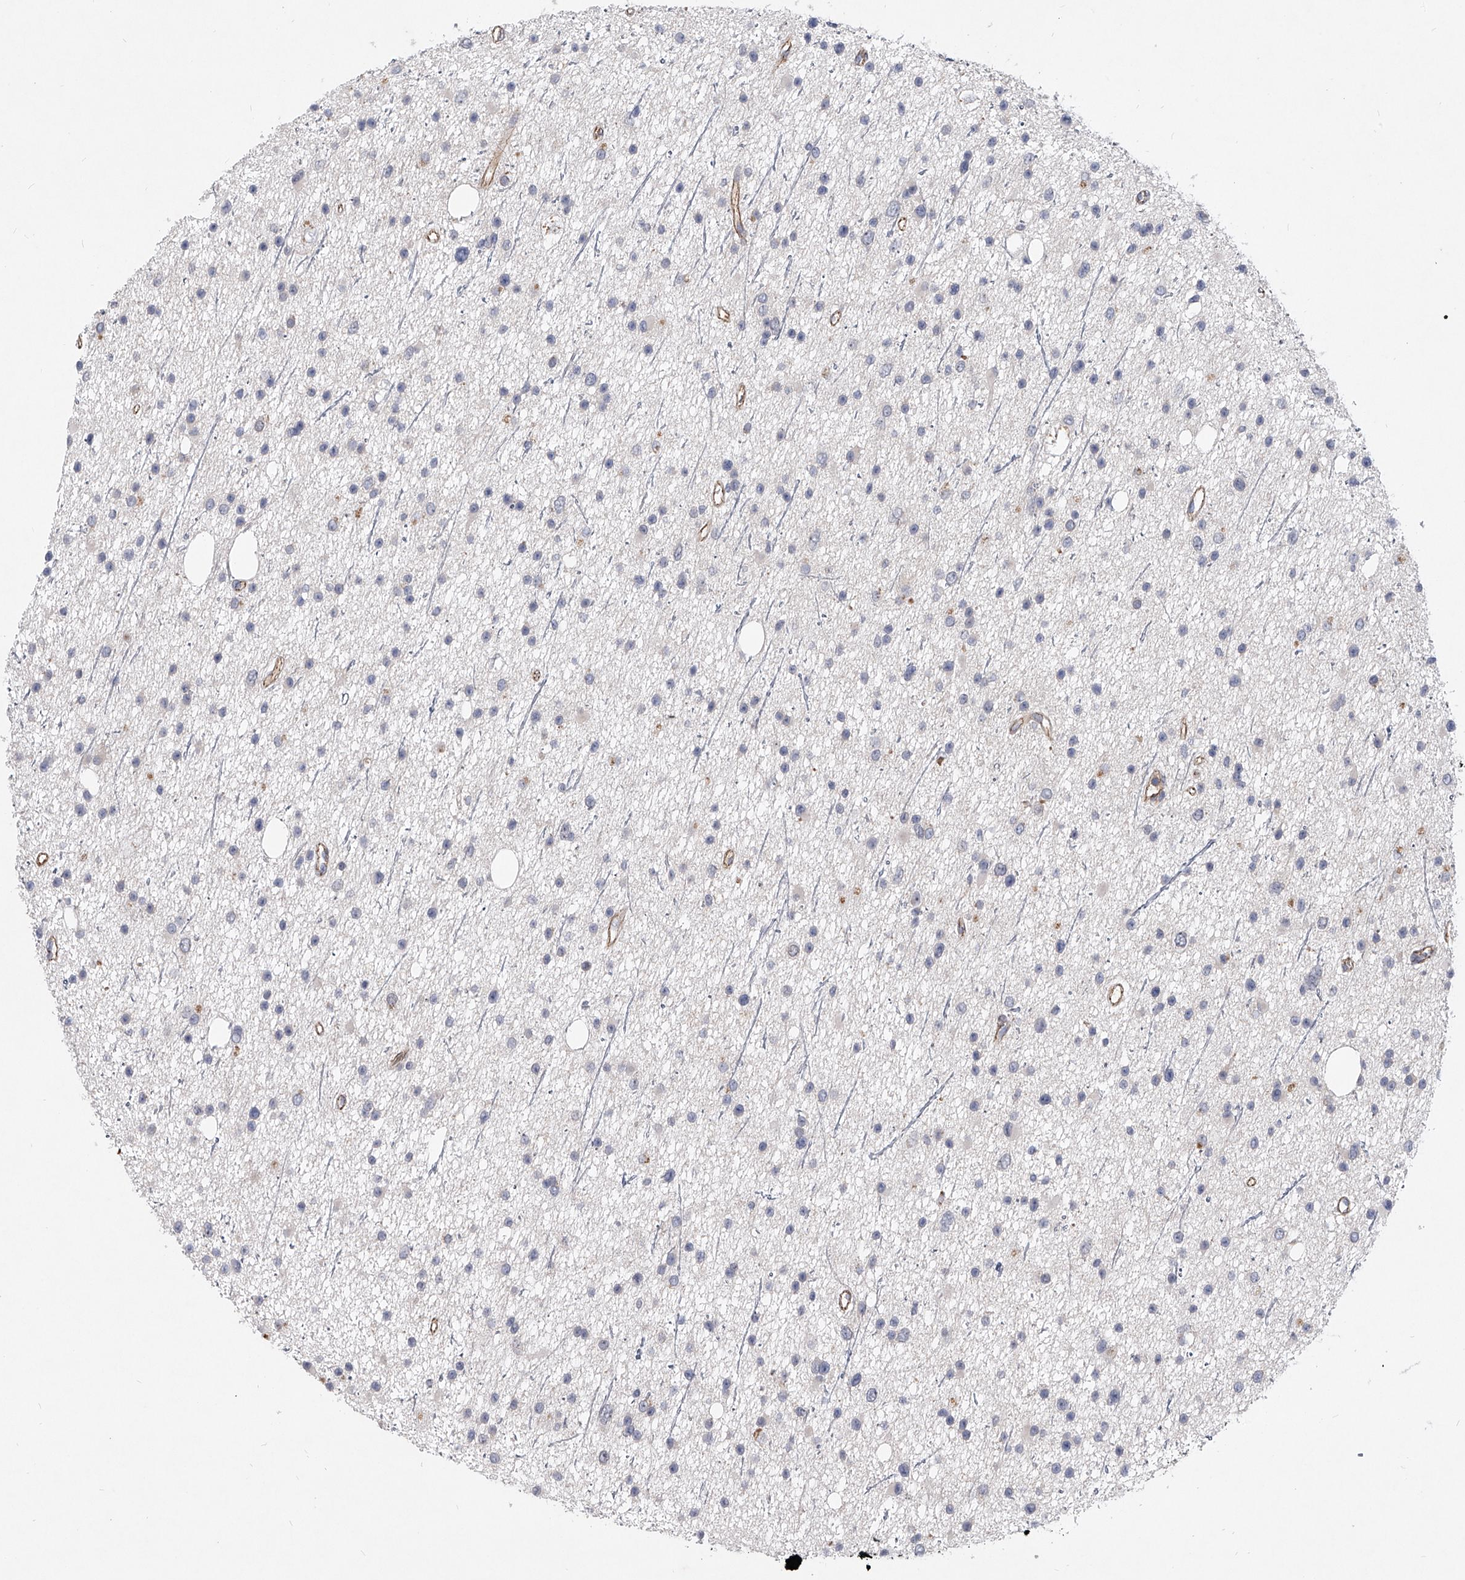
{"staining": {"intensity": "negative", "quantity": "none", "location": "none"}, "tissue": "glioma", "cell_type": "Tumor cells", "image_type": "cancer", "snomed": [{"axis": "morphology", "description": "Glioma, malignant, Low grade"}, {"axis": "topography", "description": "Cerebral cortex"}], "caption": "Tumor cells show no significant protein staining in malignant low-grade glioma.", "gene": "MINDY4", "patient": {"sex": "female", "age": 39}}